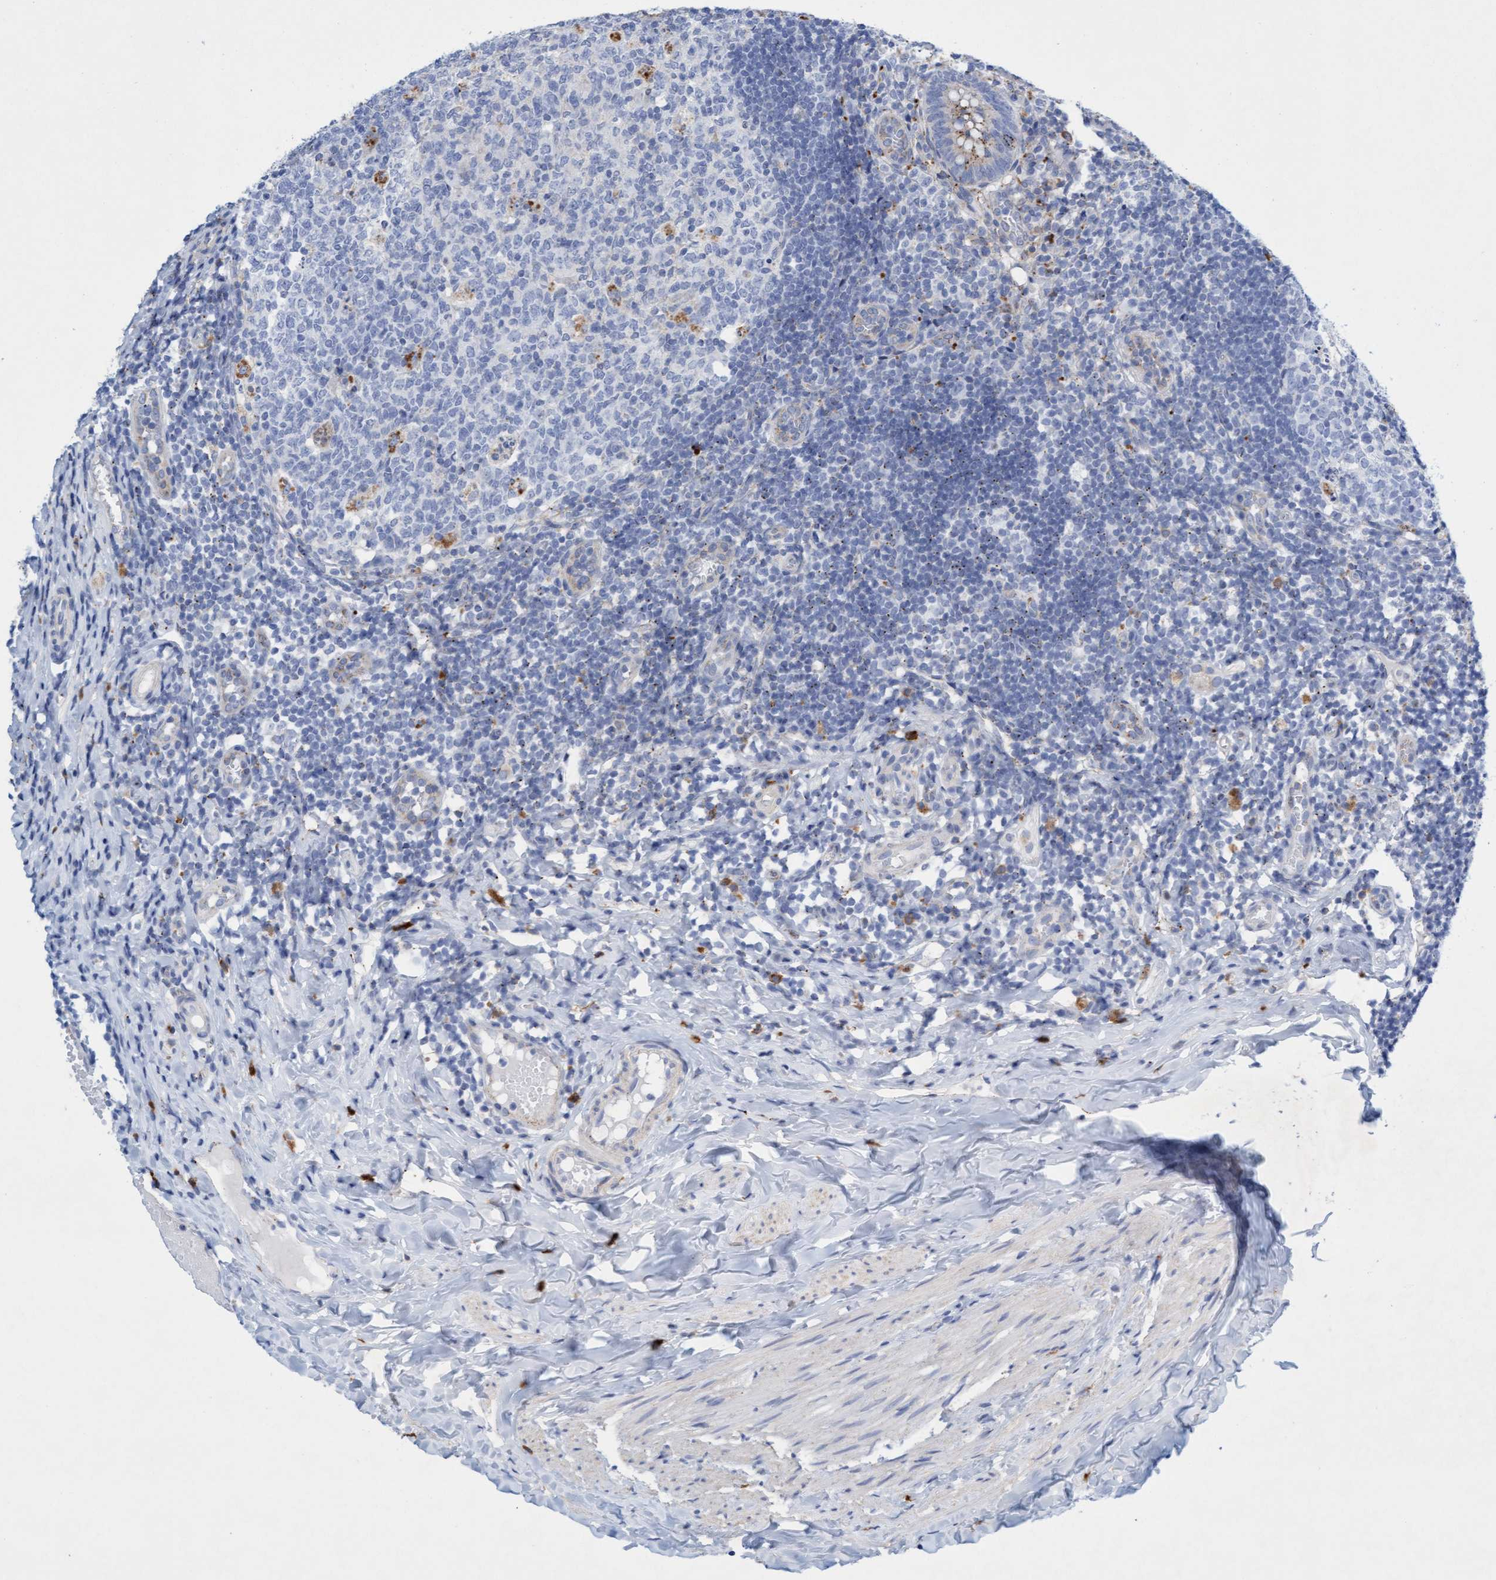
{"staining": {"intensity": "moderate", "quantity": "<25%", "location": "cytoplasmic/membranous"}, "tissue": "appendix", "cell_type": "Glandular cells", "image_type": "normal", "snomed": [{"axis": "morphology", "description": "Normal tissue, NOS"}, {"axis": "topography", "description": "Appendix"}], "caption": "Protein staining of normal appendix exhibits moderate cytoplasmic/membranous expression in approximately <25% of glandular cells.", "gene": "SGSH", "patient": {"sex": "male", "age": 8}}